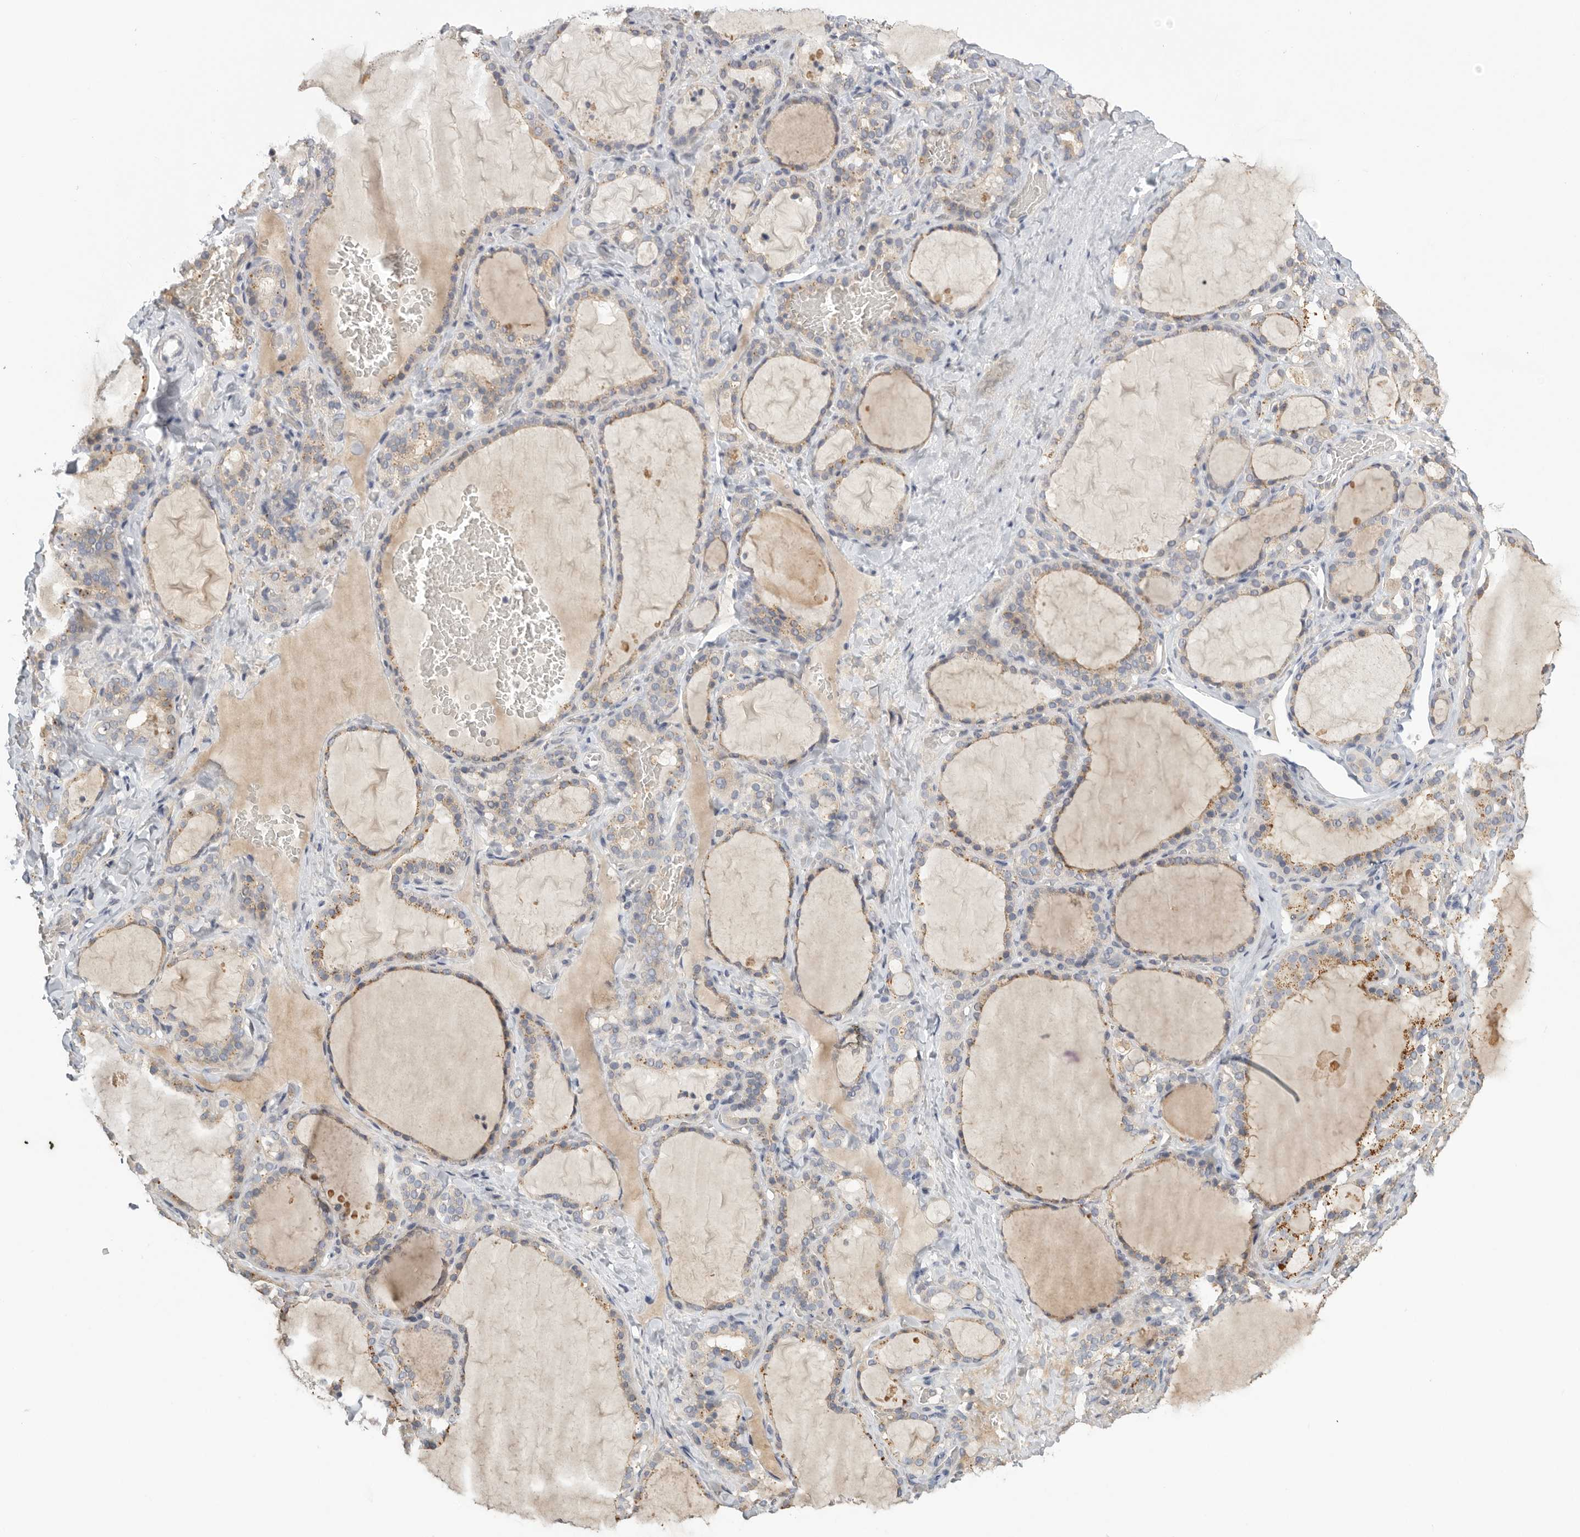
{"staining": {"intensity": "moderate", "quantity": "25%-75%", "location": "cytoplasmic/membranous"}, "tissue": "thyroid gland", "cell_type": "Glandular cells", "image_type": "normal", "snomed": [{"axis": "morphology", "description": "Normal tissue, NOS"}, {"axis": "topography", "description": "Thyroid gland"}], "caption": "Immunohistochemical staining of normal human thyroid gland displays moderate cytoplasmic/membranous protein expression in approximately 25%-75% of glandular cells.", "gene": "CCT8", "patient": {"sex": "female", "age": 22}}